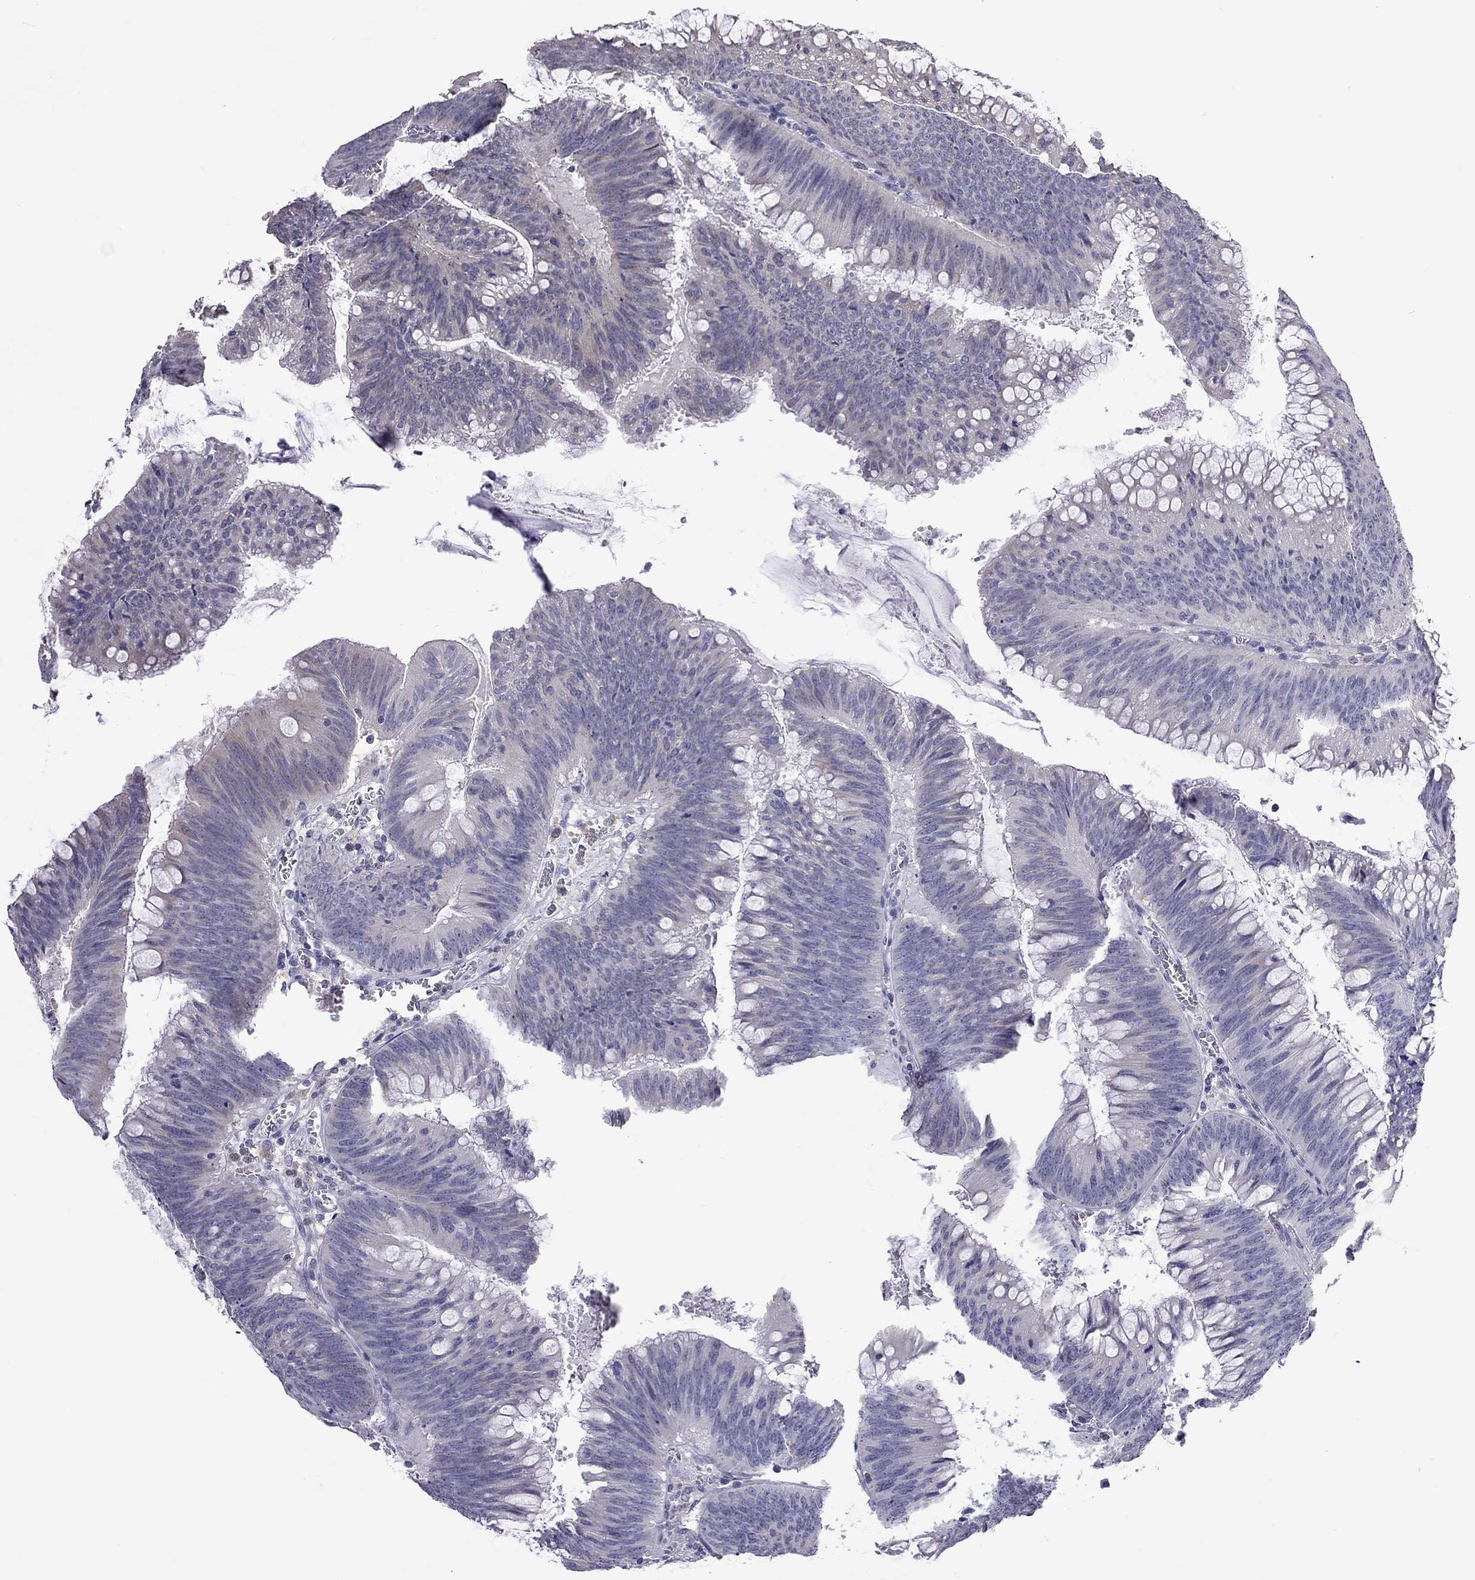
{"staining": {"intensity": "negative", "quantity": "none", "location": "none"}, "tissue": "colorectal cancer", "cell_type": "Tumor cells", "image_type": "cancer", "snomed": [{"axis": "morphology", "description": "Adenocarcinoma, NOS"}, {"axis": "topography", "description": "Rectum"}], "caption": "An immunohistochemistry histopathology image of adenocarcinoma (colorectal) is shown. There is no staining in tumor cells of adenocarcinoma (colorectal).", "gene": "PPP1R3A", "patient": {"sex": "female", "age": 72}}